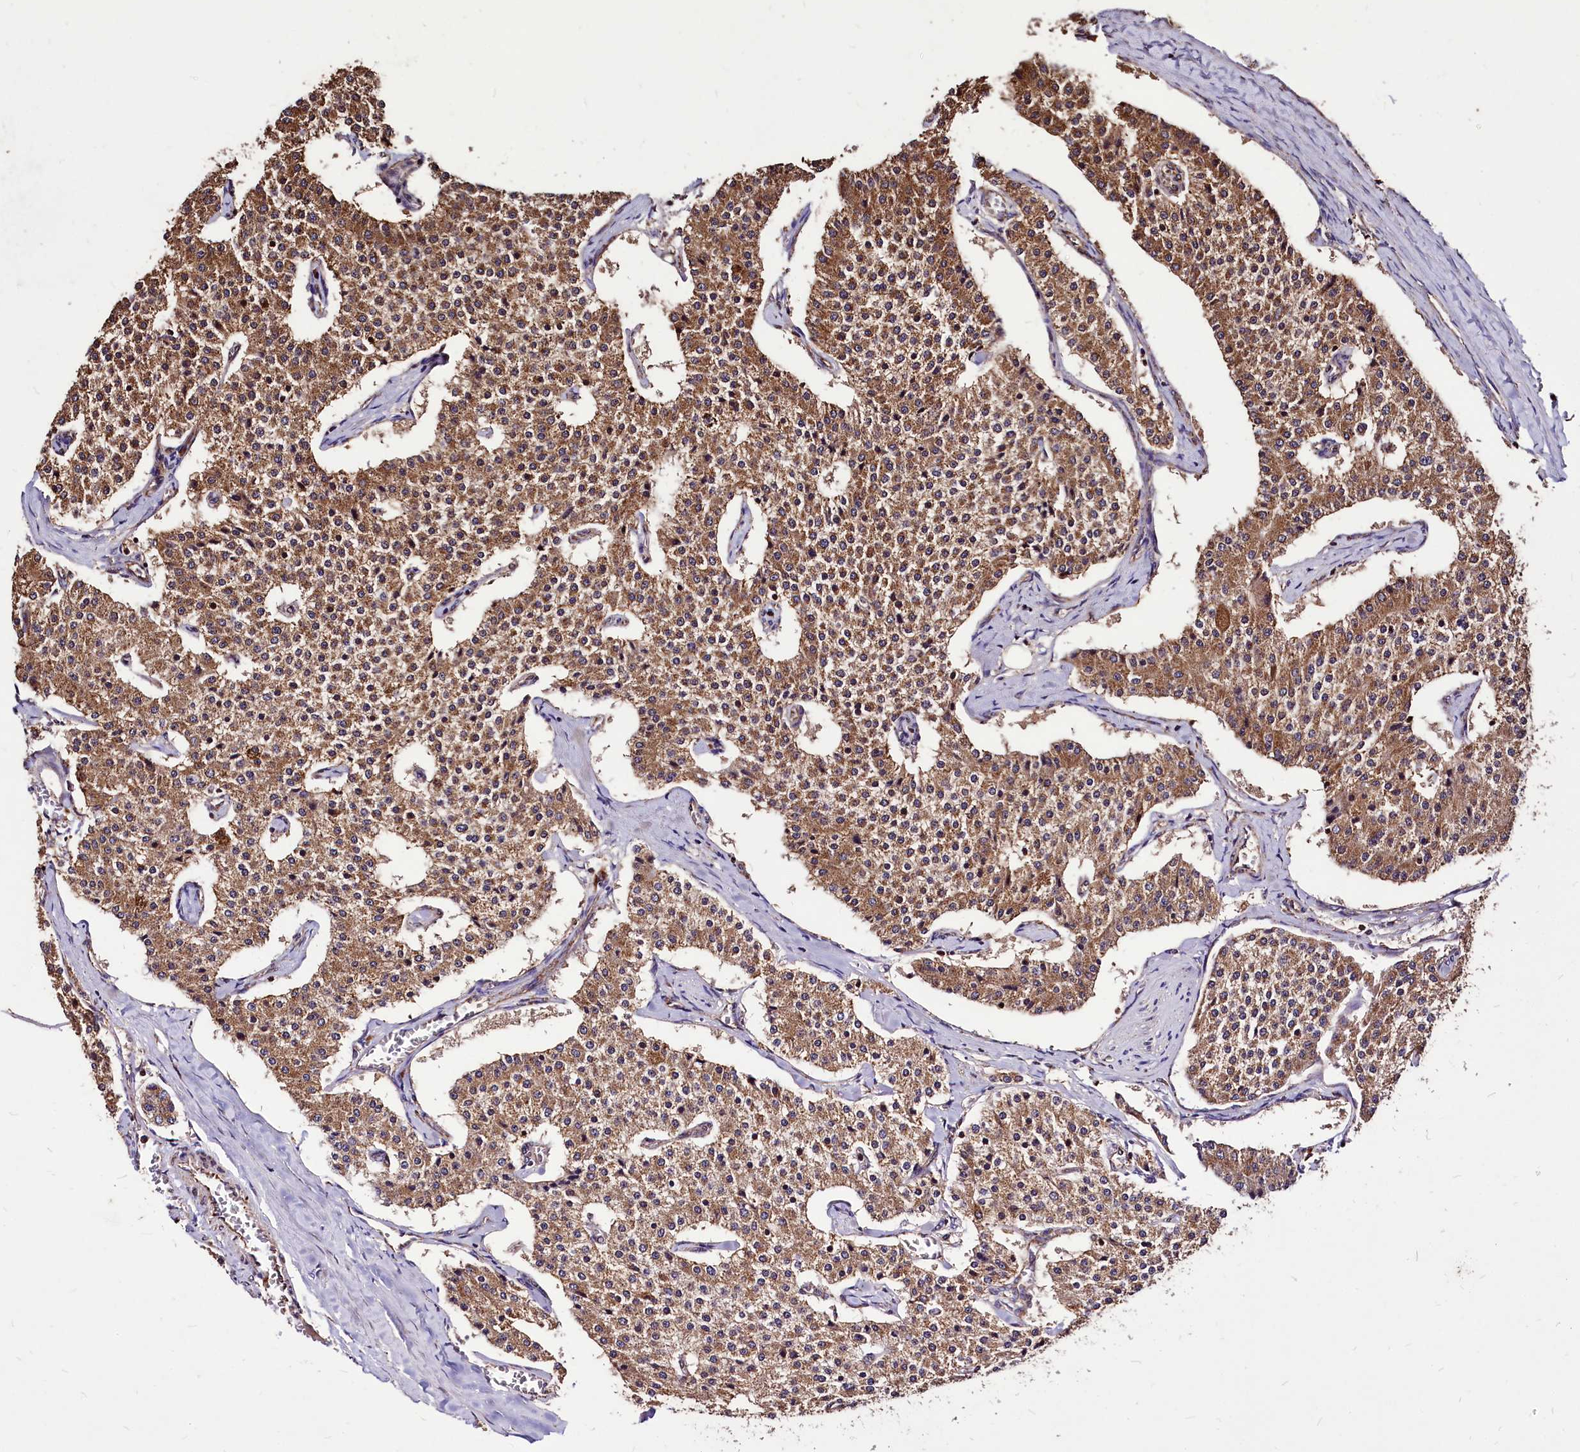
{"staining": {"intensity": "moderate", "quantity": ">75%", "location": "cytoplasmic/membranous"}, "tissue": "carcinoid", "cell_type": "Tumor cells", "image_type": "cancer", "snomed": [{"axis": "morphology", "description": "Carcinoid, malignant, NOS"}, {"axis": "topography", "description": "Colon"}], "caption": "Moderate cytoplasmic/membranous positivity is identified in about >75% of tumor cells in carcinoid (malignant).", "gene": "LRSAM1", "patient": {"sex": "female", "age": 52}}